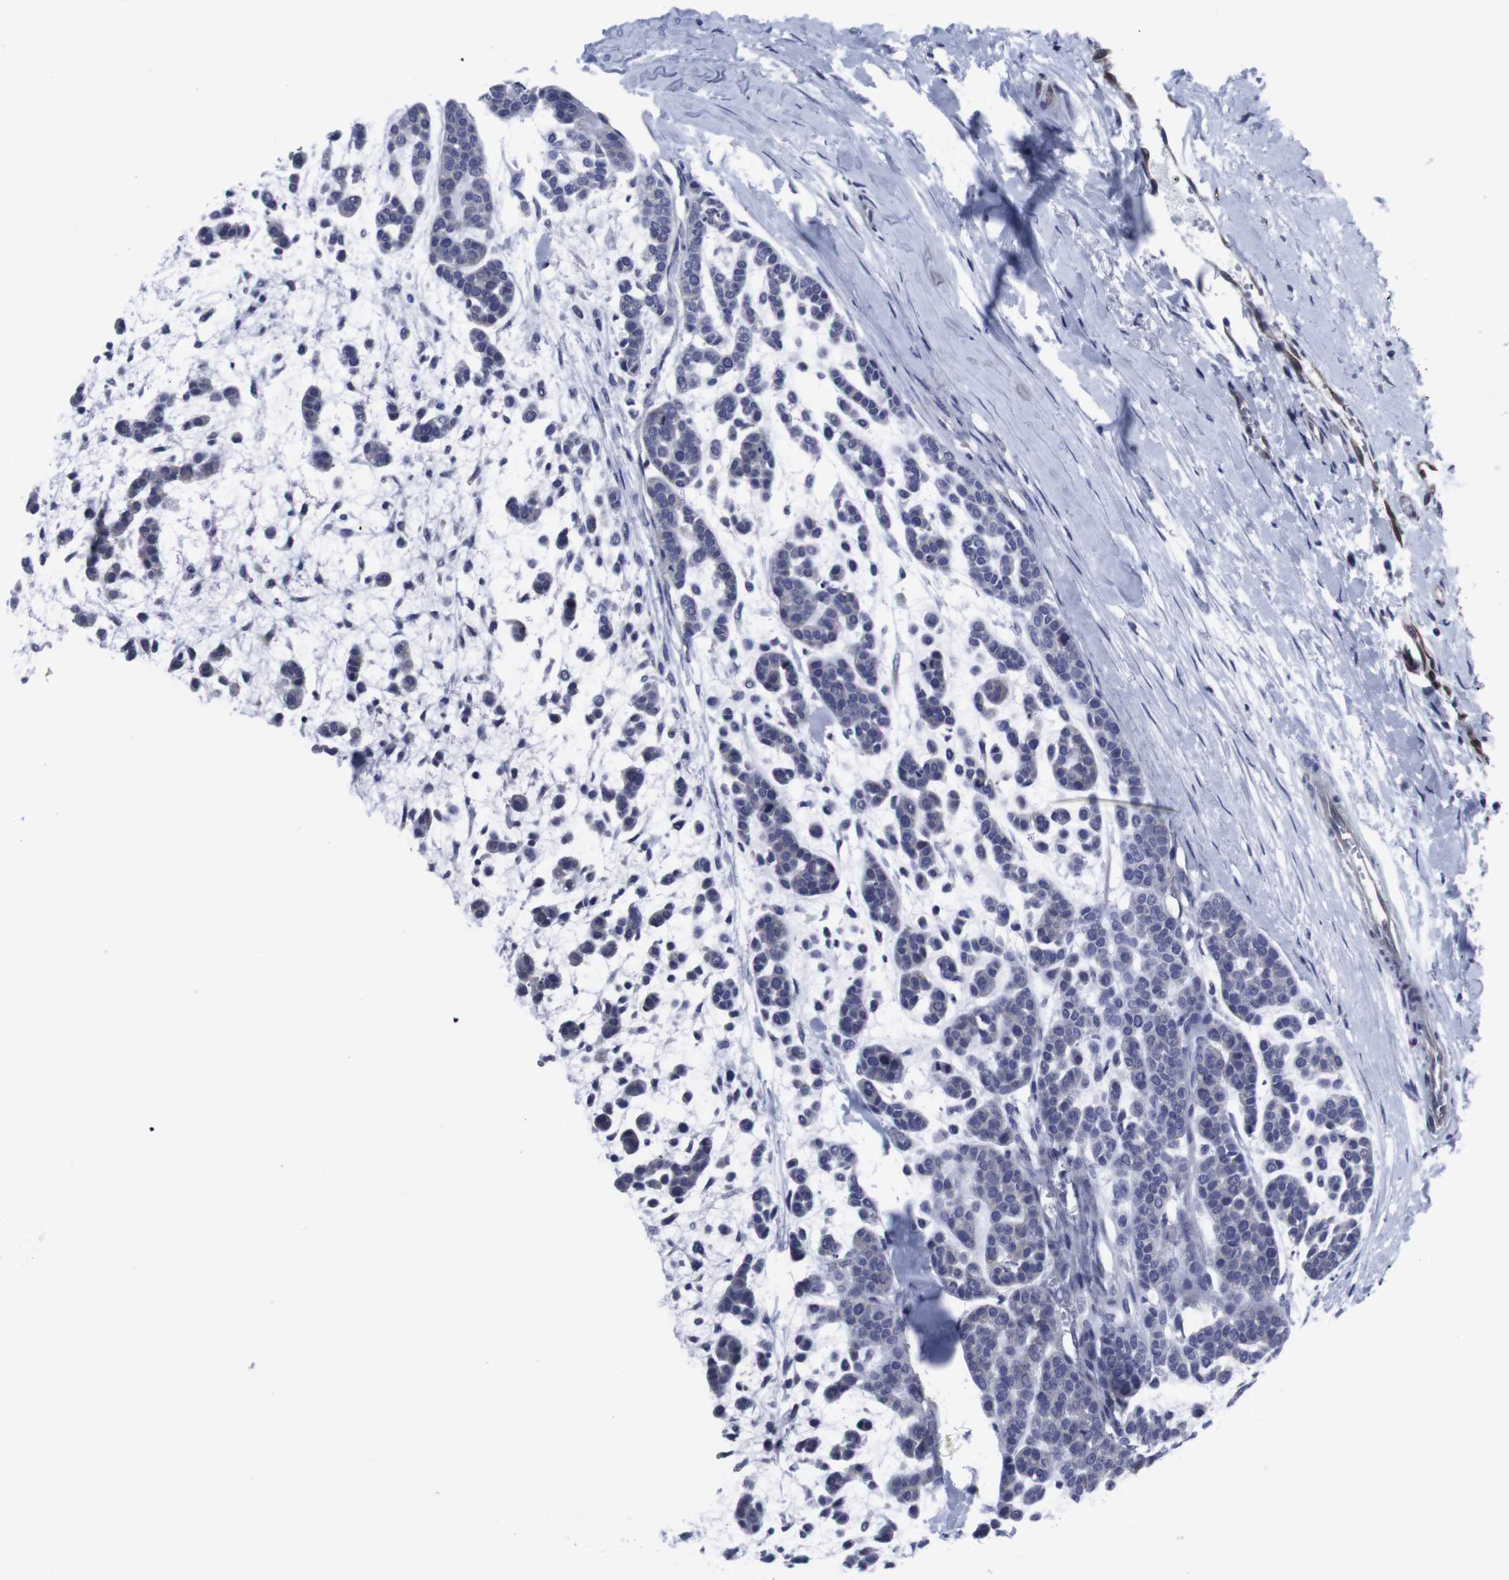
{"staining": {"intensity": "negative", "quantity": "none", "location": "none"}, "tissue": "head and neck cancer", "cell_type": "Tumor cells", "image_type": "cancer", "snomed": [{"axis": "morphology", "description": "Adenocarcinoma, NOS"}, {"axis": "morphology", "description": "Adenoma, NOS"}, {"axis": "topography", "description": "Head-Neck"}], "caption": "Histopathology image shows no significant protein expression in tumor cells of head and neck cancer (adenoma).", "gene": "SNCG", "patient": {"sex": "female", "age": 55}}